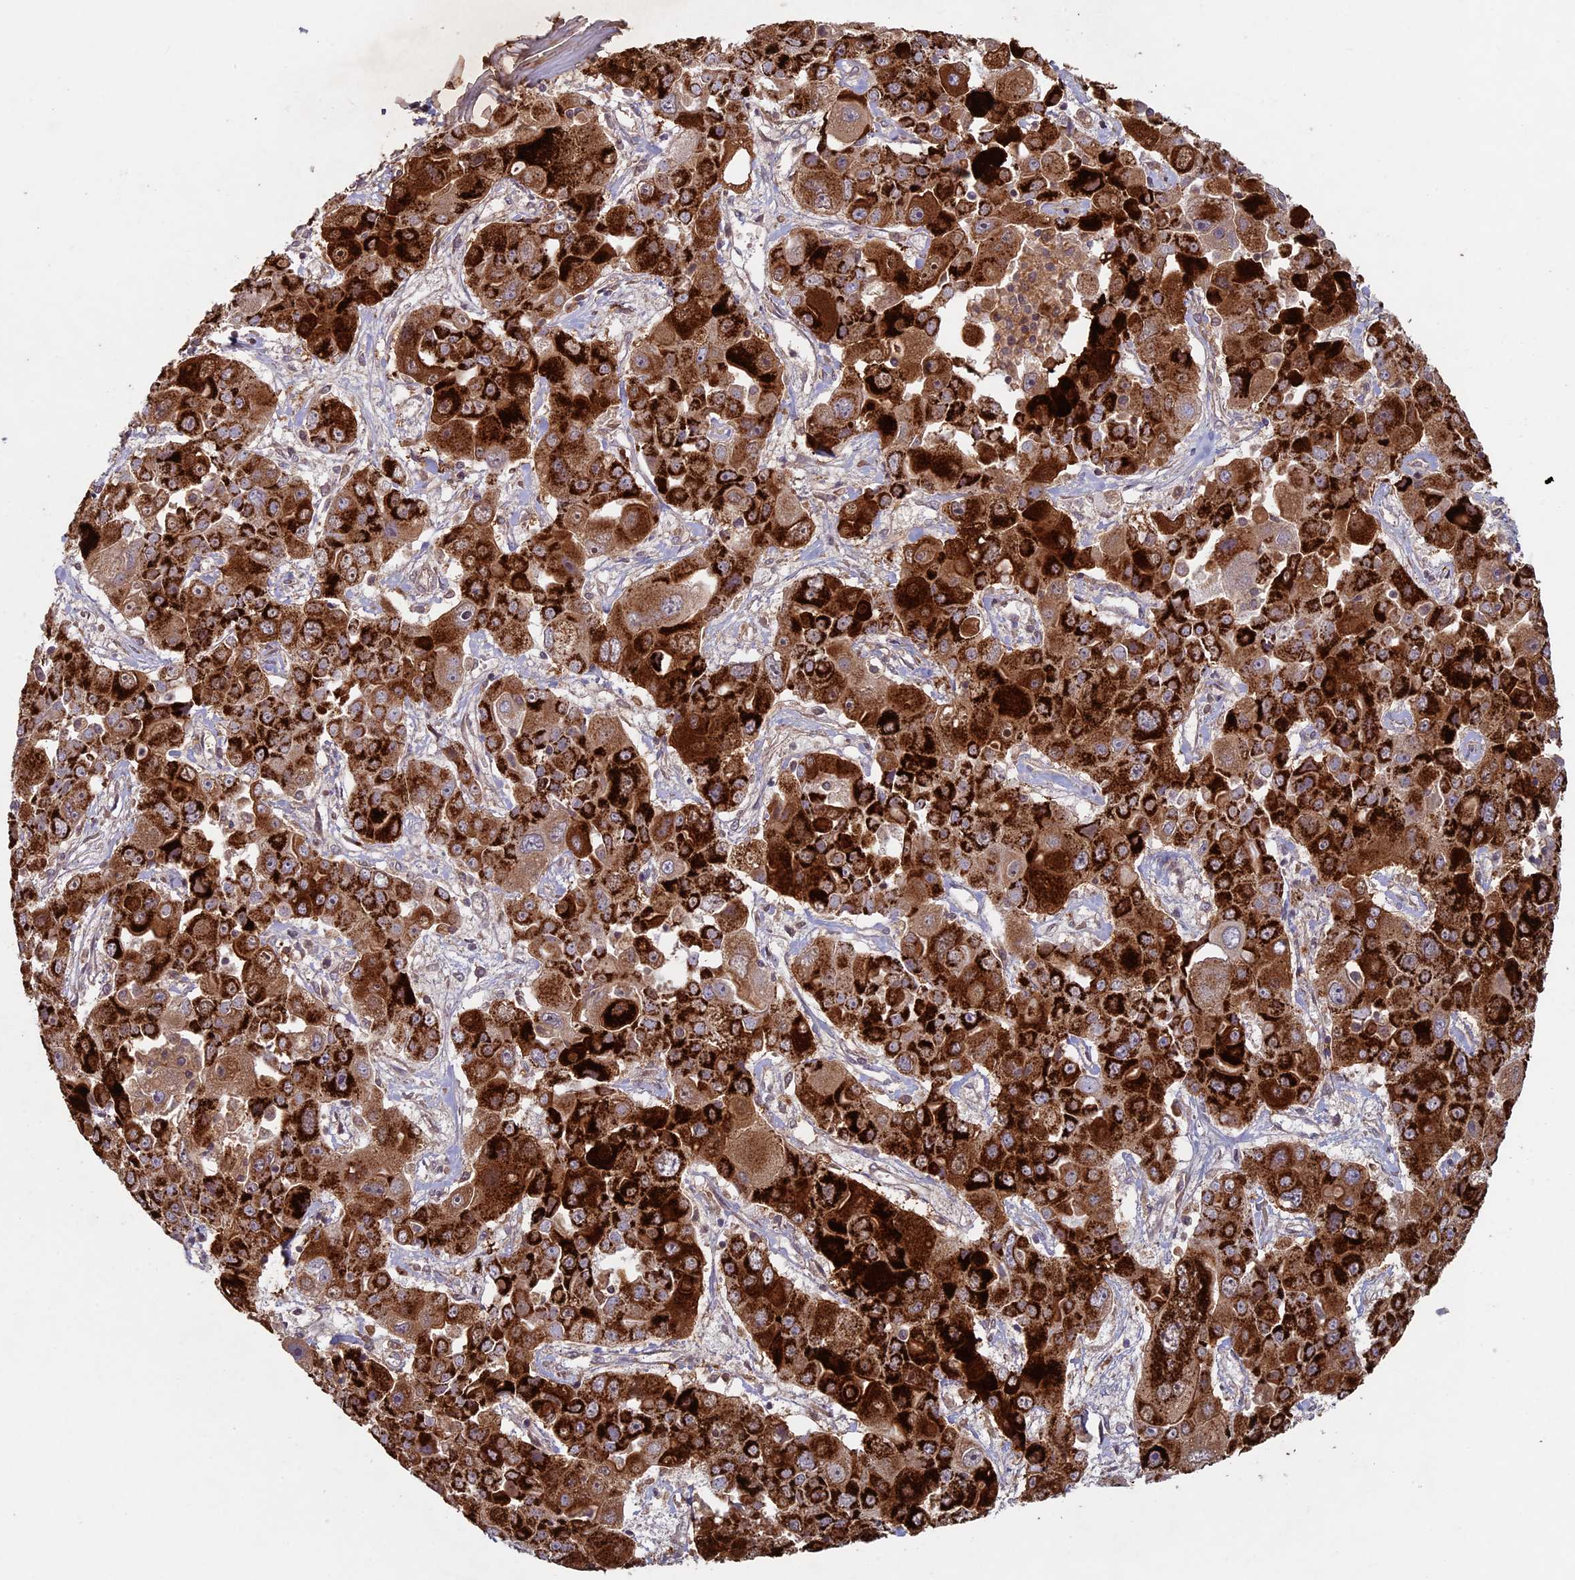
{"staining": {"intensity": "strong", "quantity": ">75%", "location": "cytoplasmic/membranous"}, "tissue": "liver cancer", "cell_type": "Tumor cells", "image_type": "cancer", "snomed": [{"axis": "morphology", "description": "Cholangiocarcinoma"}, {"axis": "topography", "description": "Liver"}], "caption": "Protein analysis of cholangiocarcinoma (liver) tissue shows strong cytoplasmic/membranous staining in about >75% of tumor cells.", "gene": "RCCD1", "patient": {"sex": "male", "age": 67}}